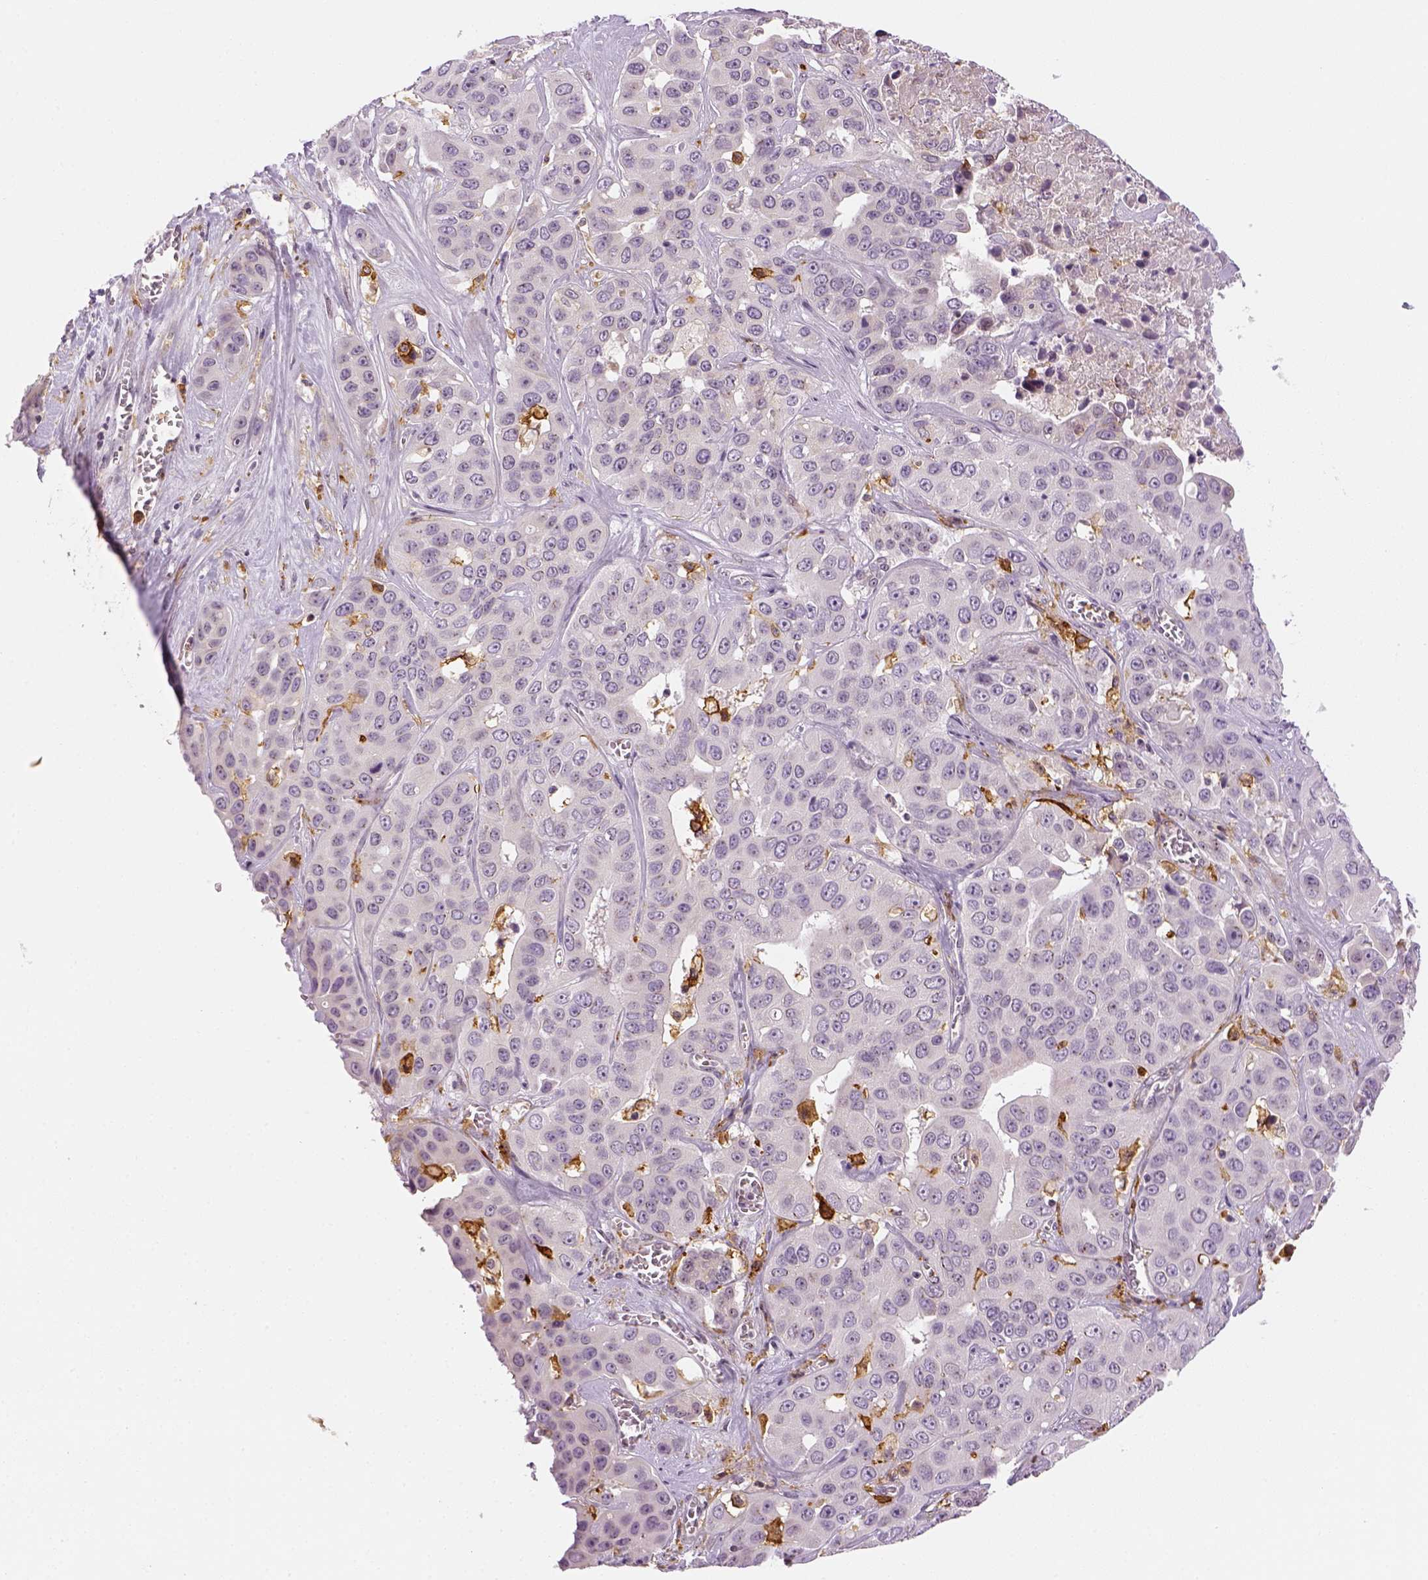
{"staining": {"intensity": "negative", "quantity": "none", "location": "none"}, "tissue": "liver cancer", "cell_type": "Tumor cells", "image_type": "cancer", "snomed": [{"axis": "morphology", "description": "Cholangiocarcinoma"}, {"axis": "topography", "description": "Liver"}], "caption": "IHC histopathology image of liver cancer stained for a protein (brown), which exhibits no staining in tumor cells.", "gene": "CD14", "patient": {"sex": "female", "age": 52}}